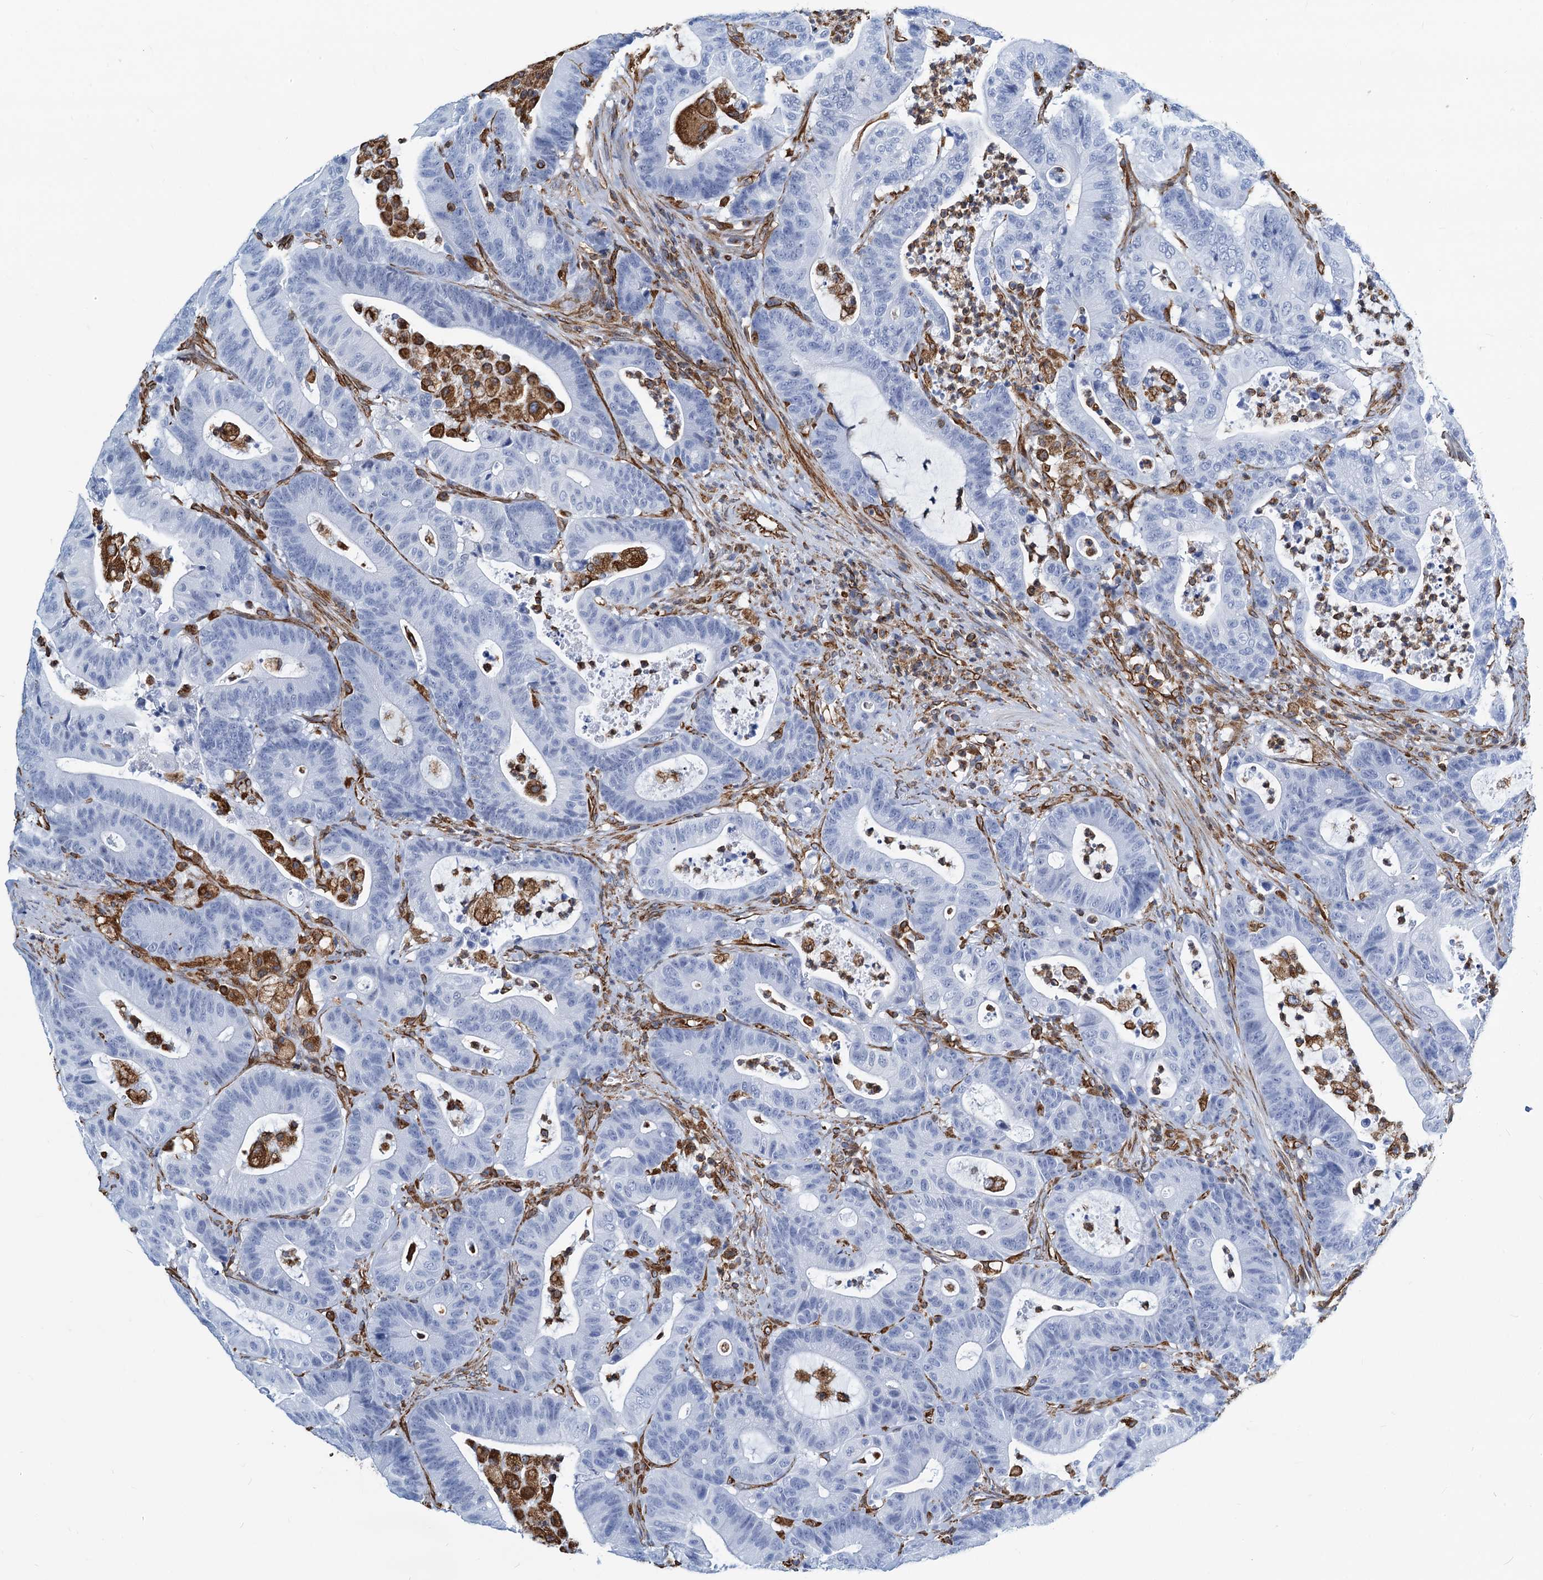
{"staining": {"intensity": "negative", "quantity": "none", "location": "none"}, "tissue": "colorectal cancer", "cell_type": "Tumor cells", "image_type": "cancer", "snomed": [{"axis": "morphology", "description": "Adenocarcinoma, NOS"}, {"axis": "topography", "description": "Colon"}], "caption": "This is a image of immunohistochemistry (IHC) staining of colorectal adenocarcinoma, which shows no staining in tumor cells.", "gene": "PGM2", "patient": {"sex": "female", "age": 84}}